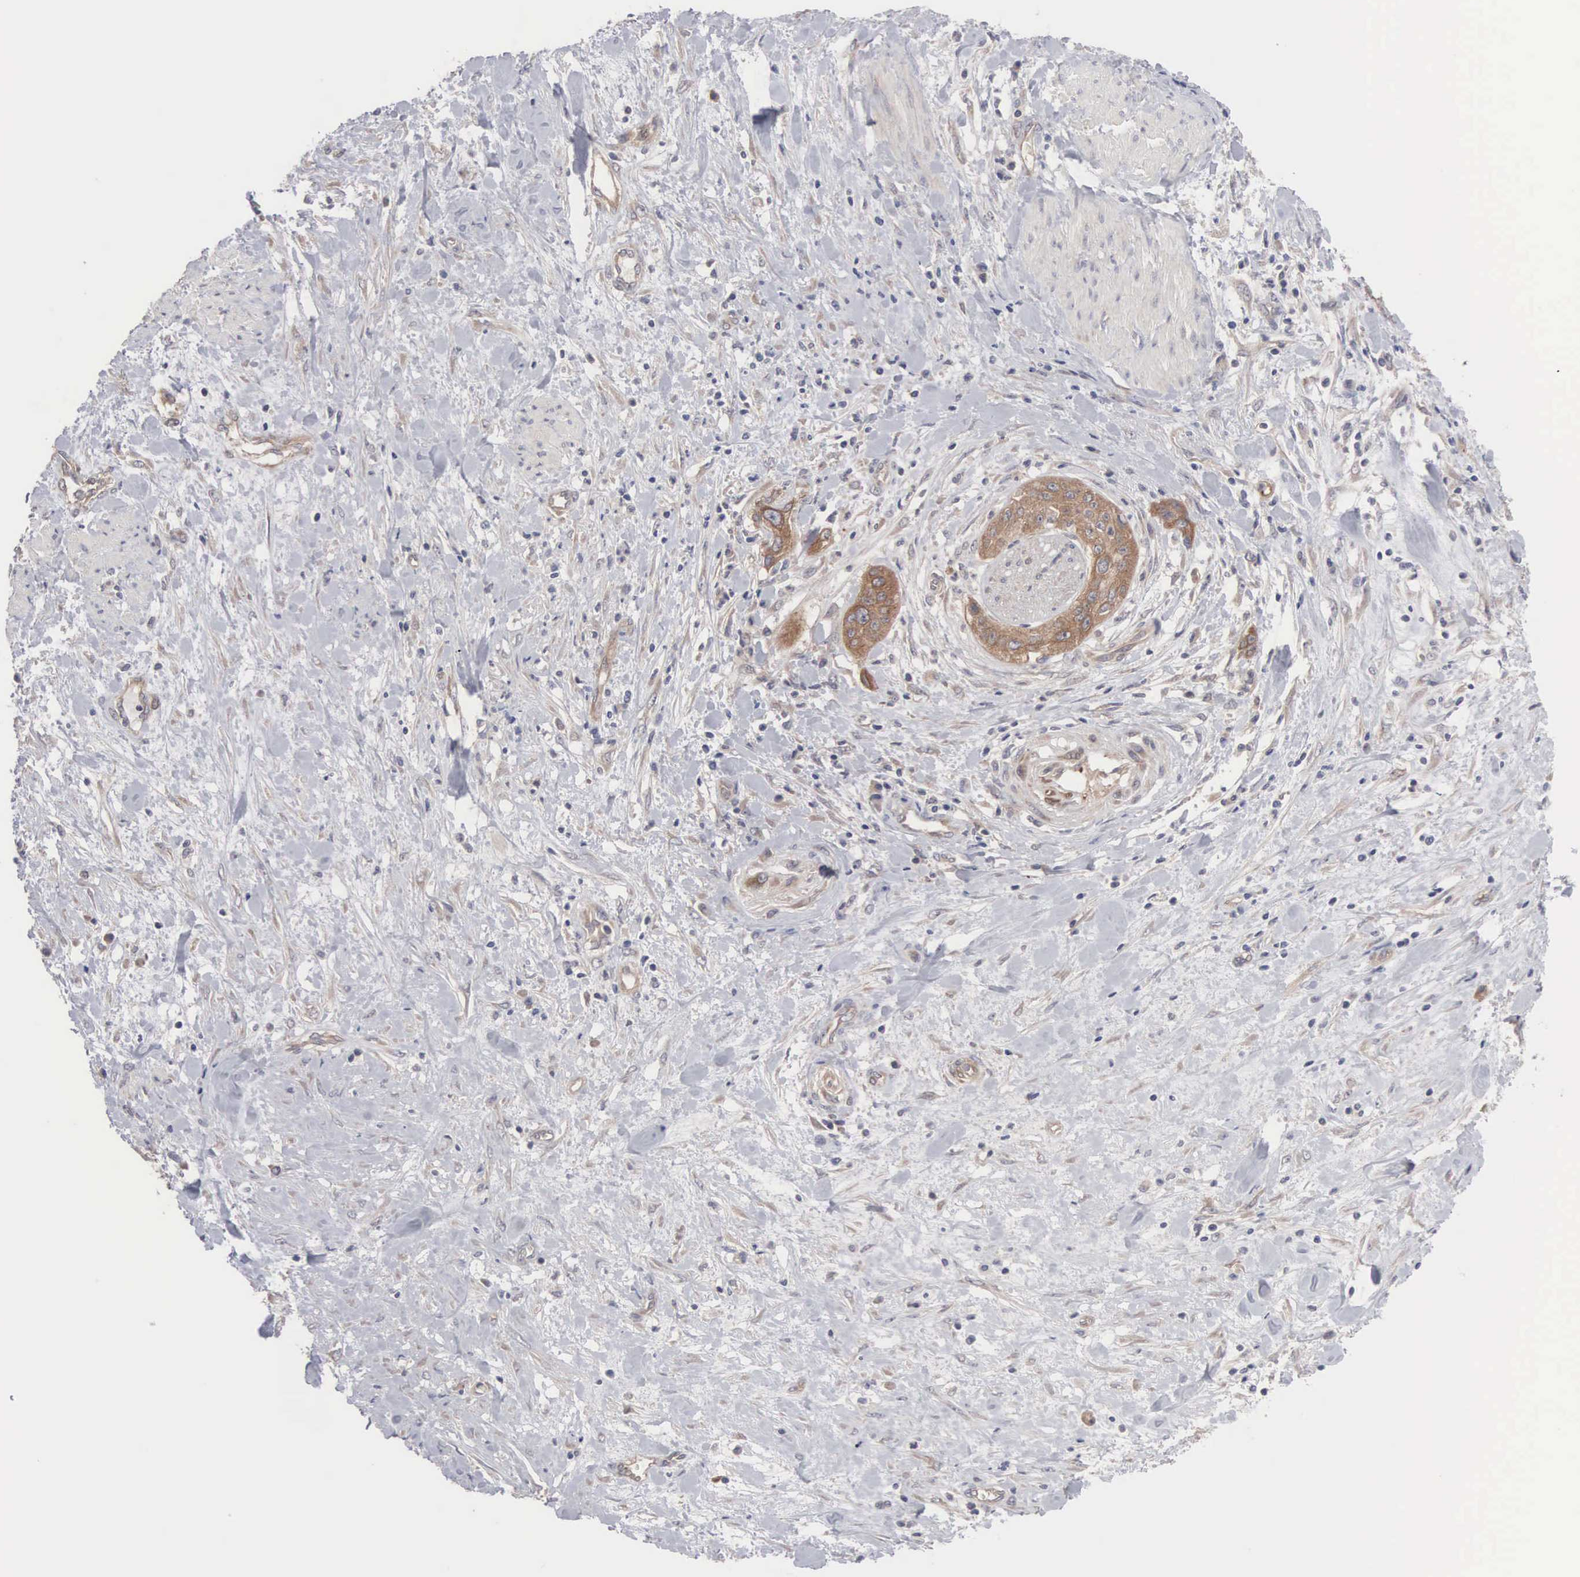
{"staining": {"intensity": "moderate", "quantity": ">75%", "location": "cytoplasmic/membranous"}, "tissue": "cervical cancer", "cell_type": "Tumor cells", "image_type": "cancer", "snomed": [{"axis": "morphology", "description": "Squamous cell carcinoma, NOS"}, {"axis": "topography", "description": "Cervix"}], "caption": "Protein staining of squamous cell carcinoma (cervical) tissue displays moderate cytoplasmic/membranous staining in about >75% of tumor cells. The staining was performed using DAB (3,3'-diaminobenzidine) to visualize the protein expression in brown, while the nuclei were stained in blue with hematoxylin (Magnification: 20x).", "gene": "INF2", "patient": {"sex": "female", "age": 41}}